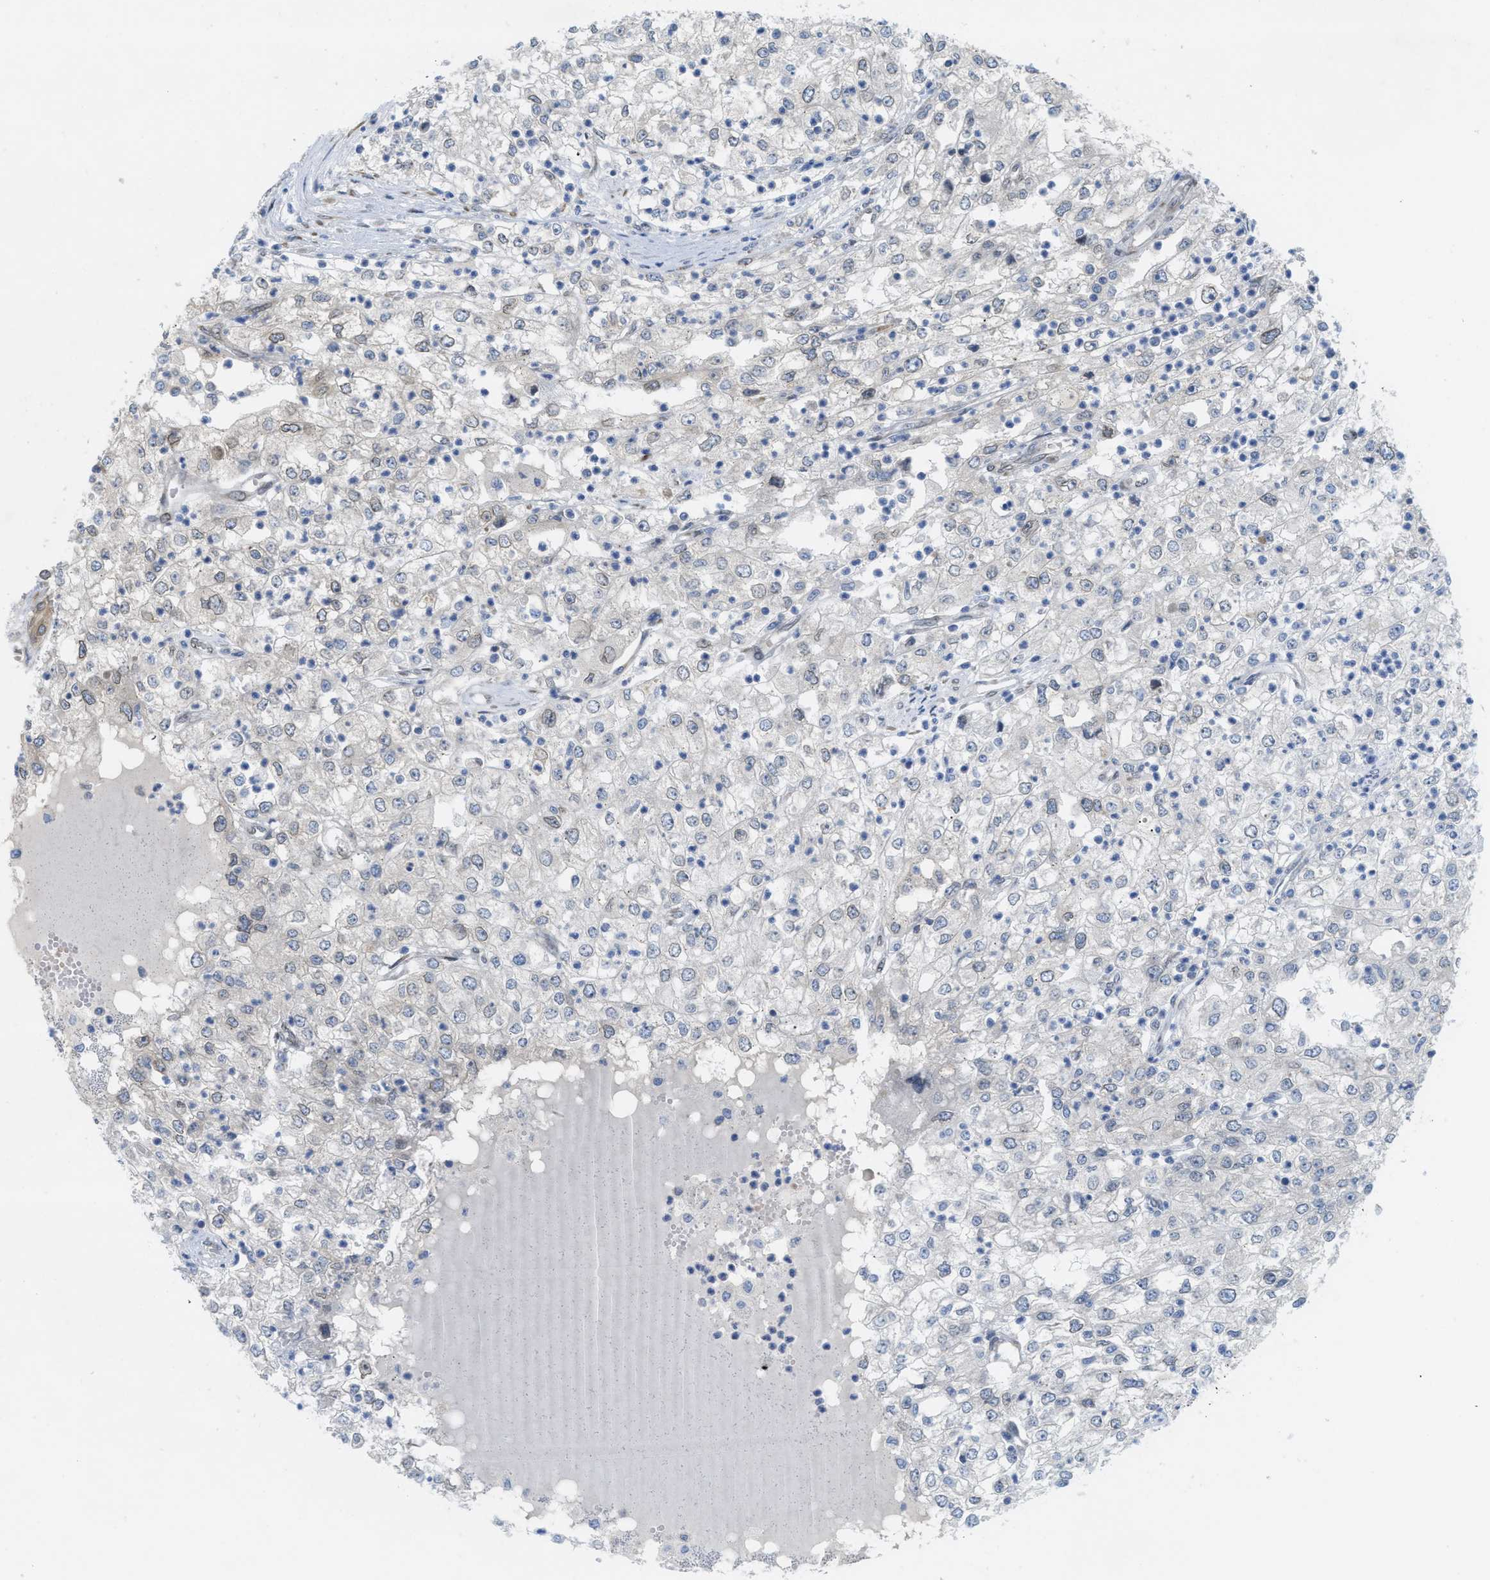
{"staining": {"intensity": "negative", "quantity": "none", "location": "none"}, "tissue": "renal cancer", "cell_type": "Tumor cells", "image_type": "cancer", "snomed": [{"axis": "morphology", "description": "Adenocarcinoma, NOS"}, {"axis": "topography", "description": "Kidney"}], "caption": "The histopathology image demonstrates no staining of tumor cells in renal cancer.", "gene": "EIF2AK3", "patient": {"sex": "female", "age": 54}}